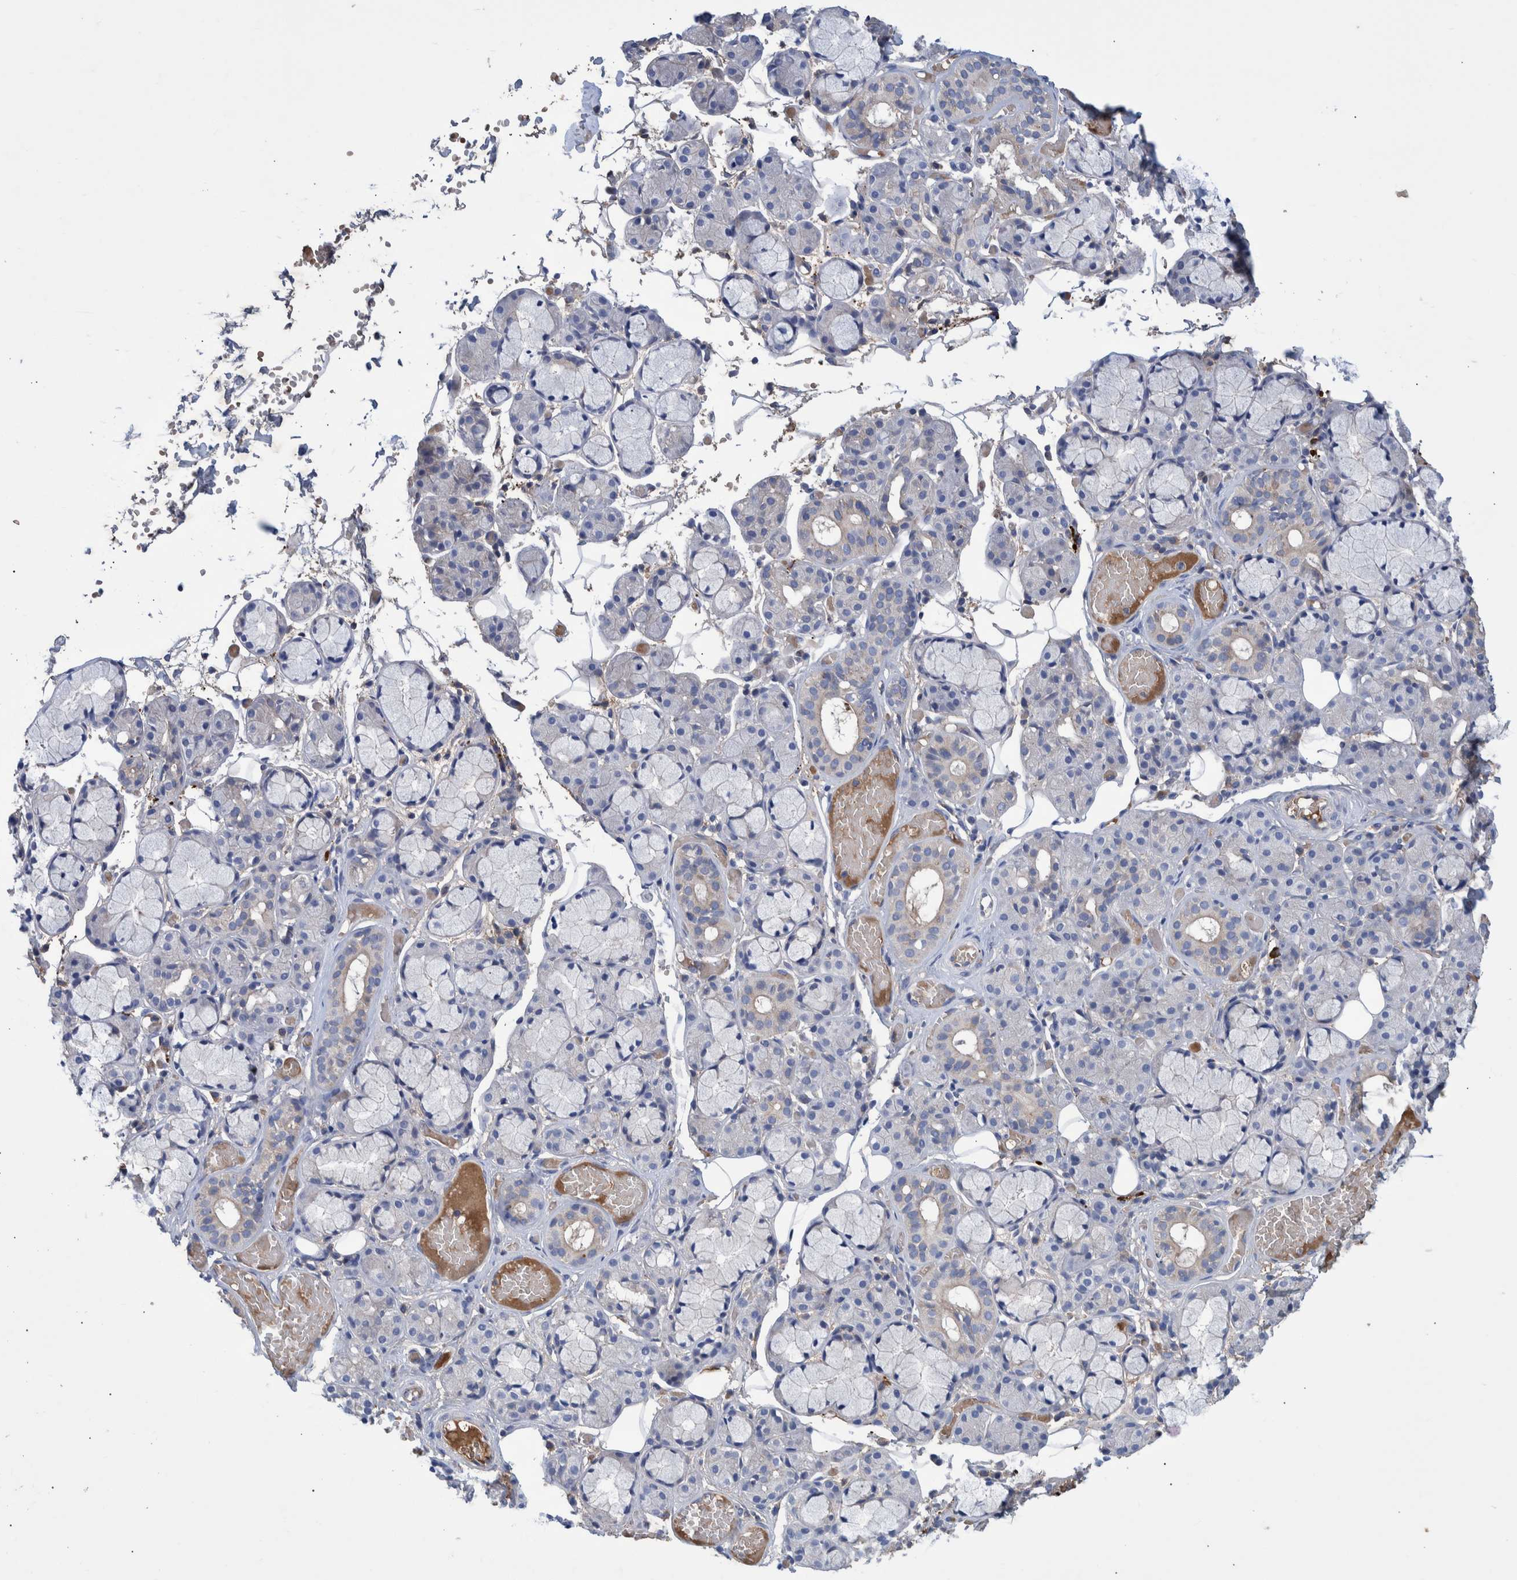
{"staining": {"intensity": "negative", "quantity": "none", "location": "none"}, "tissue": "salivary gland", "cell_type": "Glandular cells", "image_type": "normal", "snomed": [{"axis": "morphology", "description": "Normal tissue, NOS"}, {"axis": "topography", "description": "Salivary gland"}], "caption": "Immunohistochemical staining of normal salivary gland demonstrates no significant expression in glandular cells.", "gene": "DLL4", "patient": {"sex": "male", "age": 63}}